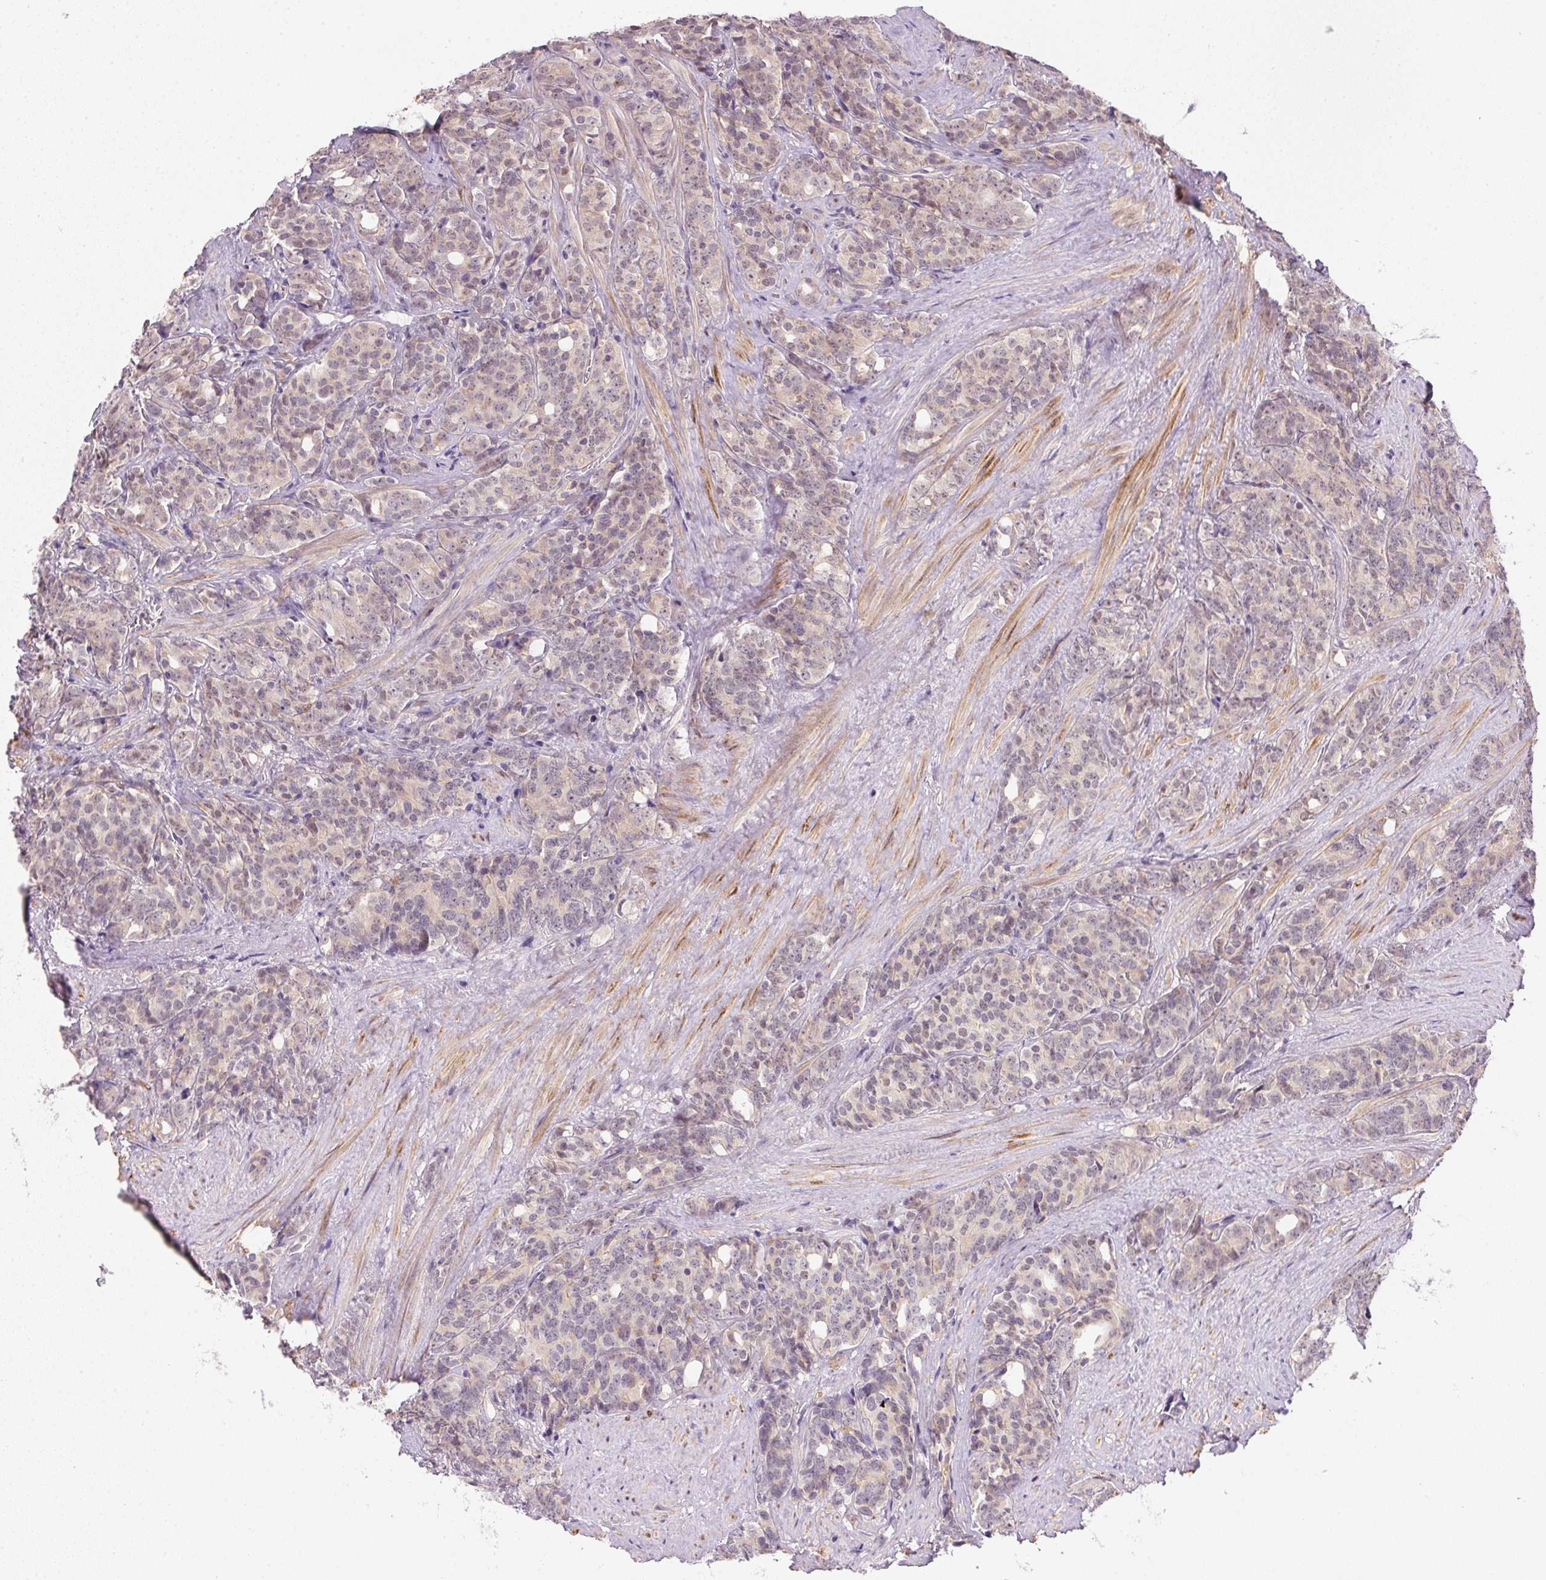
{"staining": {"intensity": "weak", "quantity": "<25%", "location": "nuclear"}, "tissue": "prostate cancer", "cell_type": "Tumor cells", "image_type": "cancer", "snomed": [{"axis": "morphology", "description": "Adenocarcinoma, High grade"}, {"axis": "topography", "description": "Prostate"}], "caption": "Immunohistochemistry (IHC) micrograph of human prostate adenocarcinoma (high-grade) stained for a protein (brown), which demonstrates no positivity in tumor cells.", "gene": "CFAP92", "patient": {"sex": "male", "age": 84}}